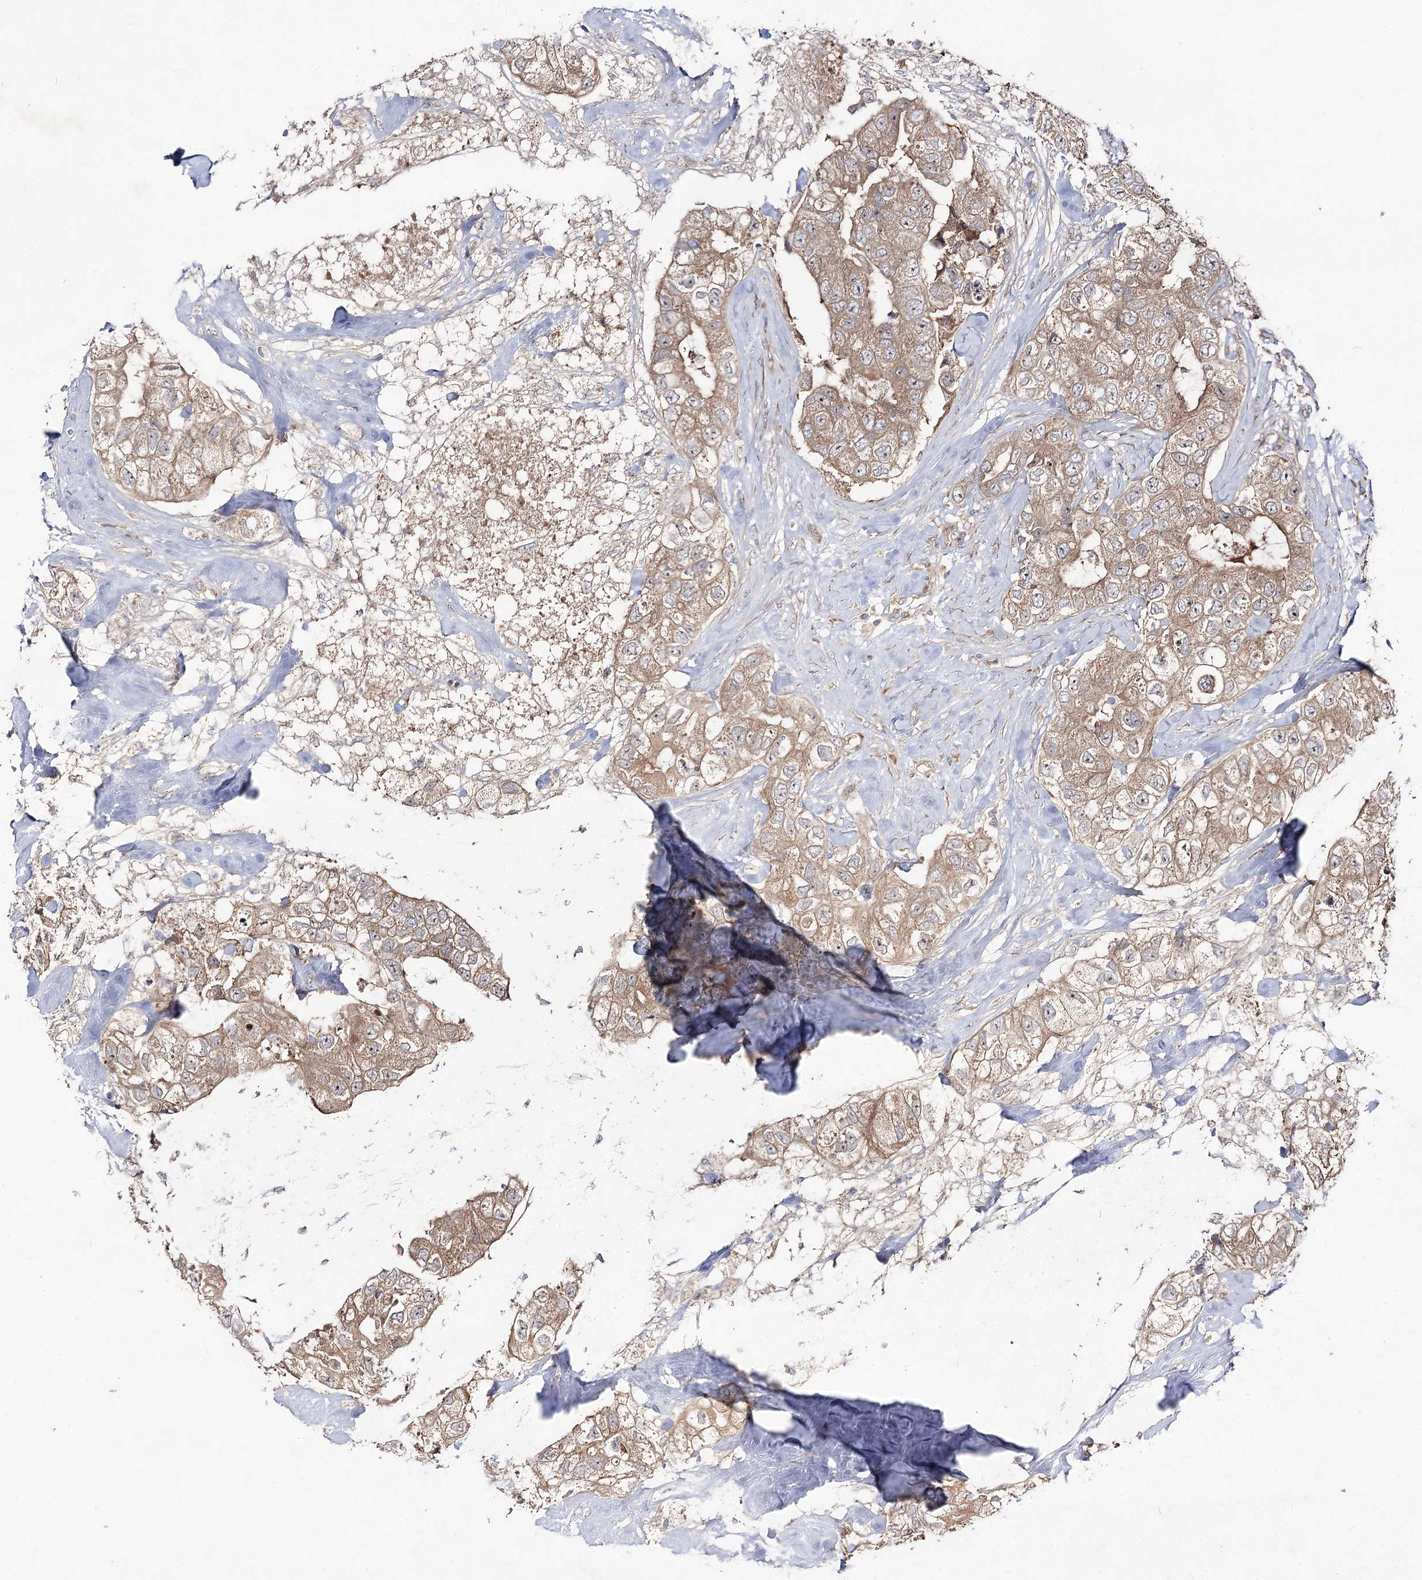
{"staining": {"intensity": "moderate", "quantity": ">75%", "location": "cytoplasmic/membranous"}, "tissue": "breast cancer", "cell_type": "Tumor cells", "image_type": "cancer", "snomed": [{"axis": "morphology", "description": "Duct carcinoma"}, {"axis": "topography", "description": "Breast"}], "caption": "A brown stain shows moderate cytoplasmic/membranous staining of a protein in breast invasive ductal carcinoma tumor cells.", "gene": "C11orf80", "patient": {"sex": "female", "age": 62}}